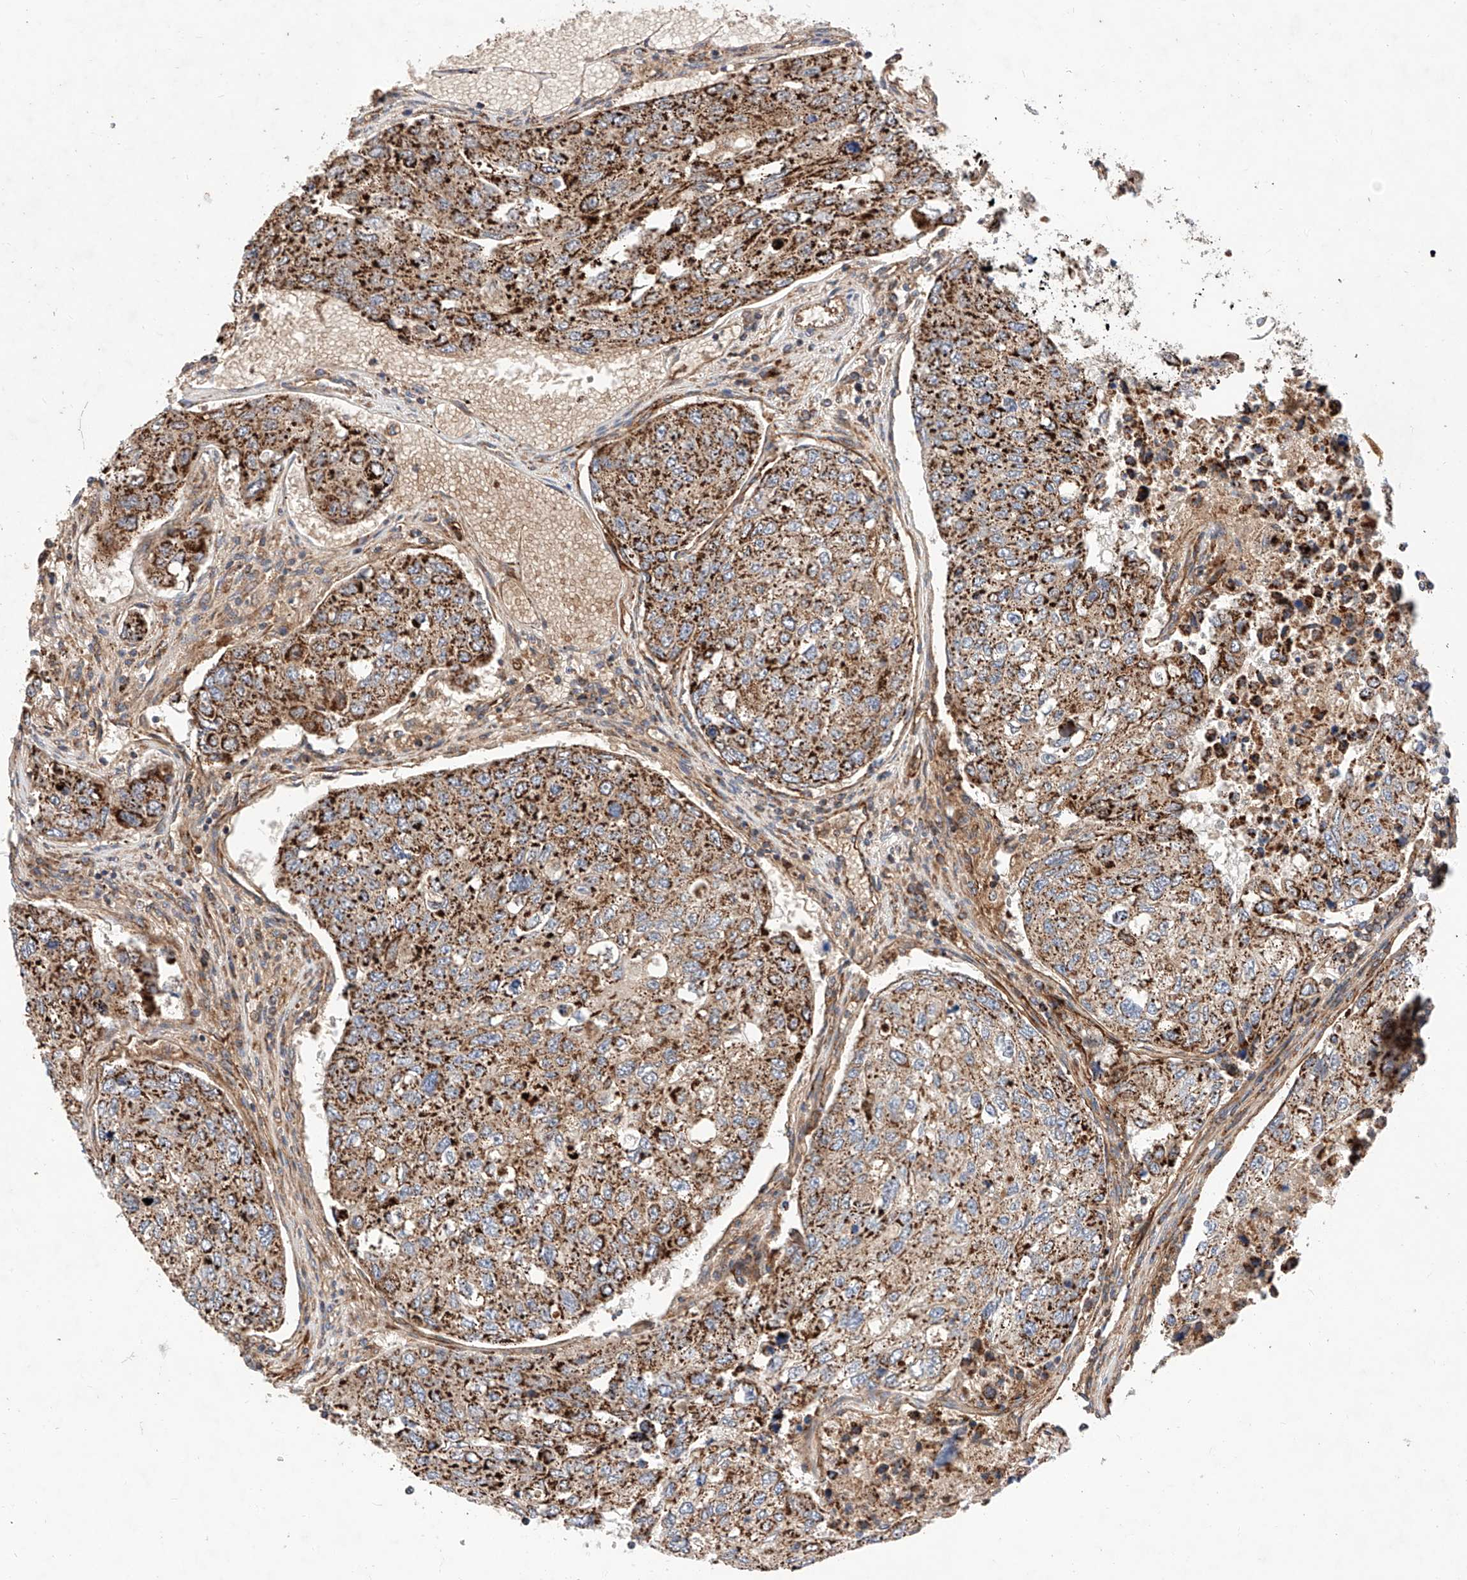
{"staining": {"intensity": "strong", "quantity": ">75%", "location": "cytoplasmic/membranous"}, "tissue": "urothelial cancer", "cell_type": "Tumor cells", "image_type": "cancer", "snomed": [{"axis": "morphology", "description": "Urothelial carcinoma, High grade"}, {"axis": "topography", "description": "Lymph node"}, {"axis": "topography", "description": "Urinary bladder"}], "caption": "Strong cytoplasmic/membranous positivity is seen in about >75% of tumor cells in high-grade urothelial carcinoma.", "gene": "NR1D1", "patient": {"sex": "male", "age": 51}}